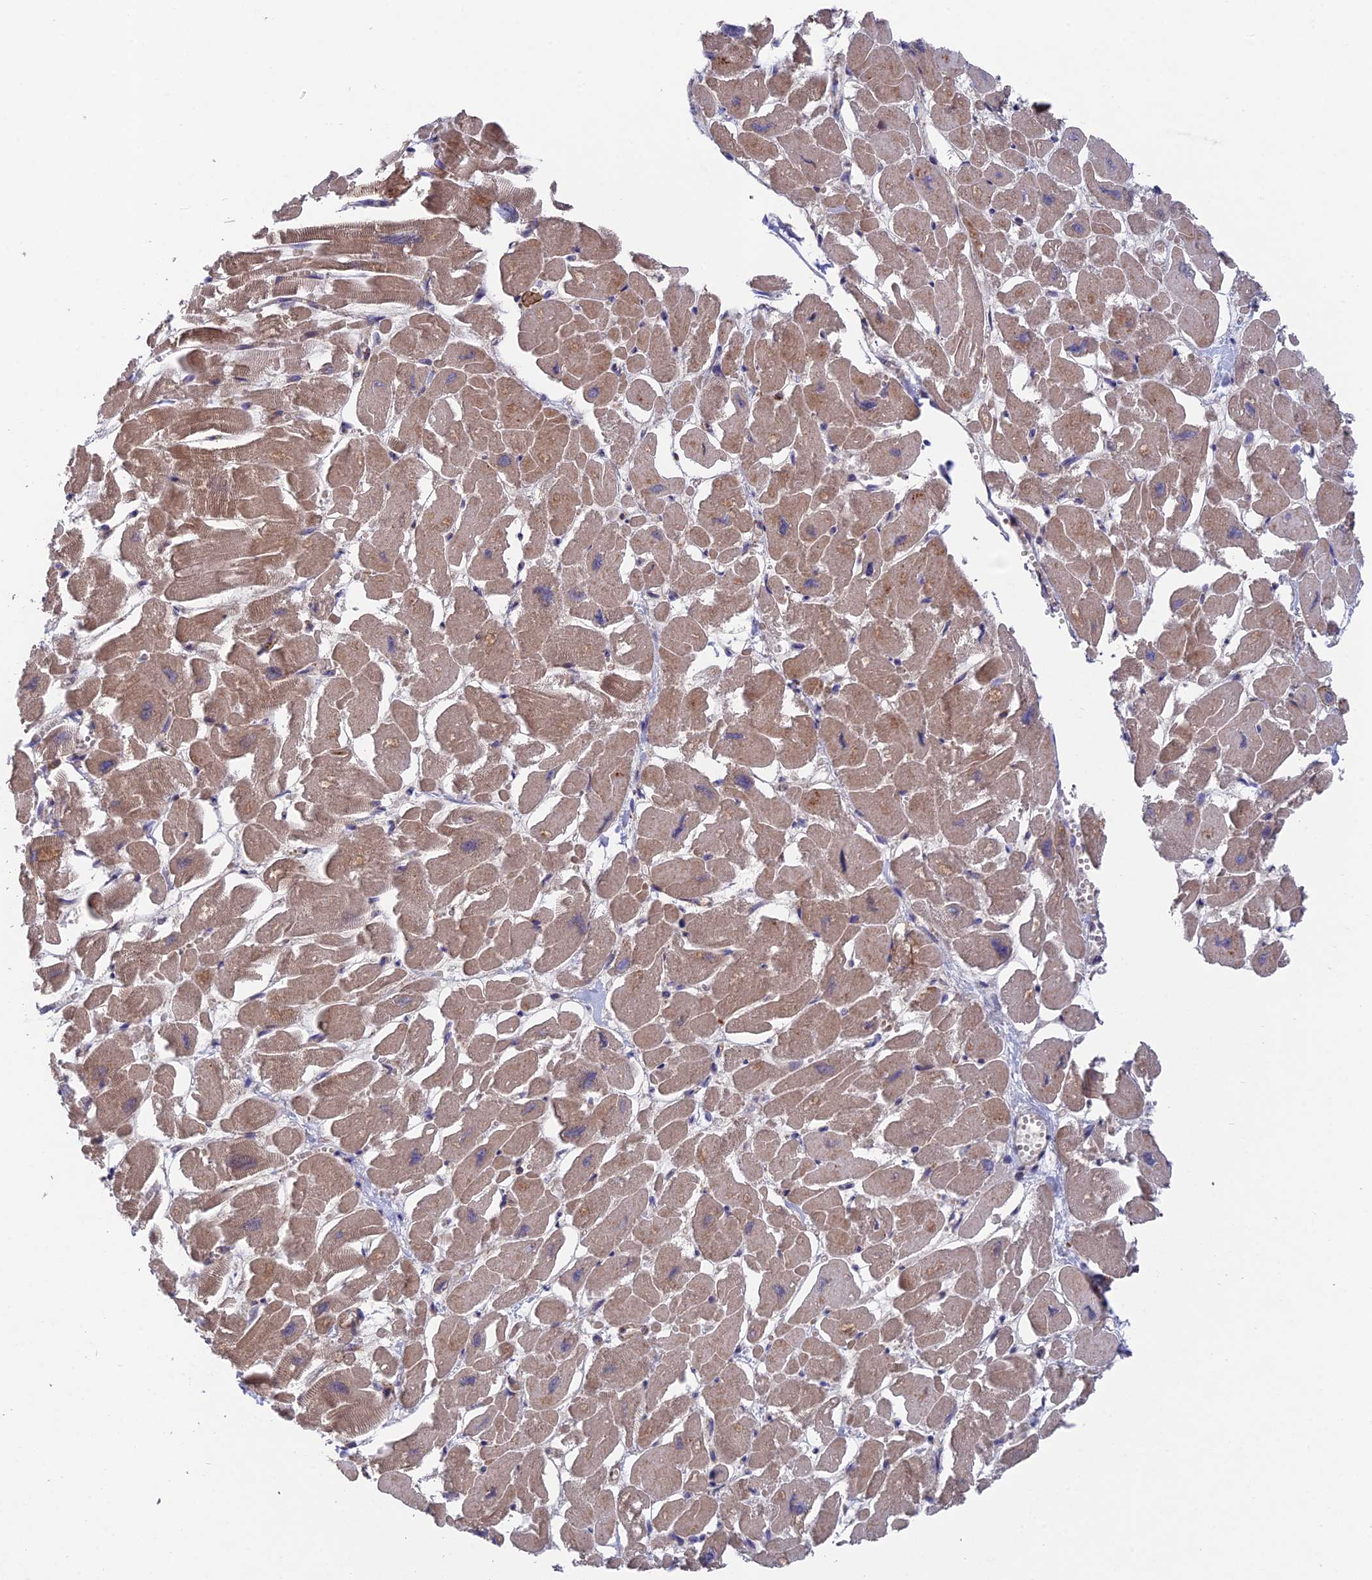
{"staining": {"intensity": "weak", "quantity": ">75%", "location": "cytoplasmic/membranous"}, "tissue": "heart muscle", "cell_type": "Cardiomyocytes", "image_type": "normal", "snomed": [{"axis": "morphology", "description": "Normal tissue, NOS"}, {"axis": "topography", "description": "Heart"}], "caption": "Protein expression analysis of normal human heart muscle reveals weak cytoplasmic/membranous positivity in about >75% of cardiomyocytes.", "gene": "UROS", "patient": {"sex": "male", "age": 54}}